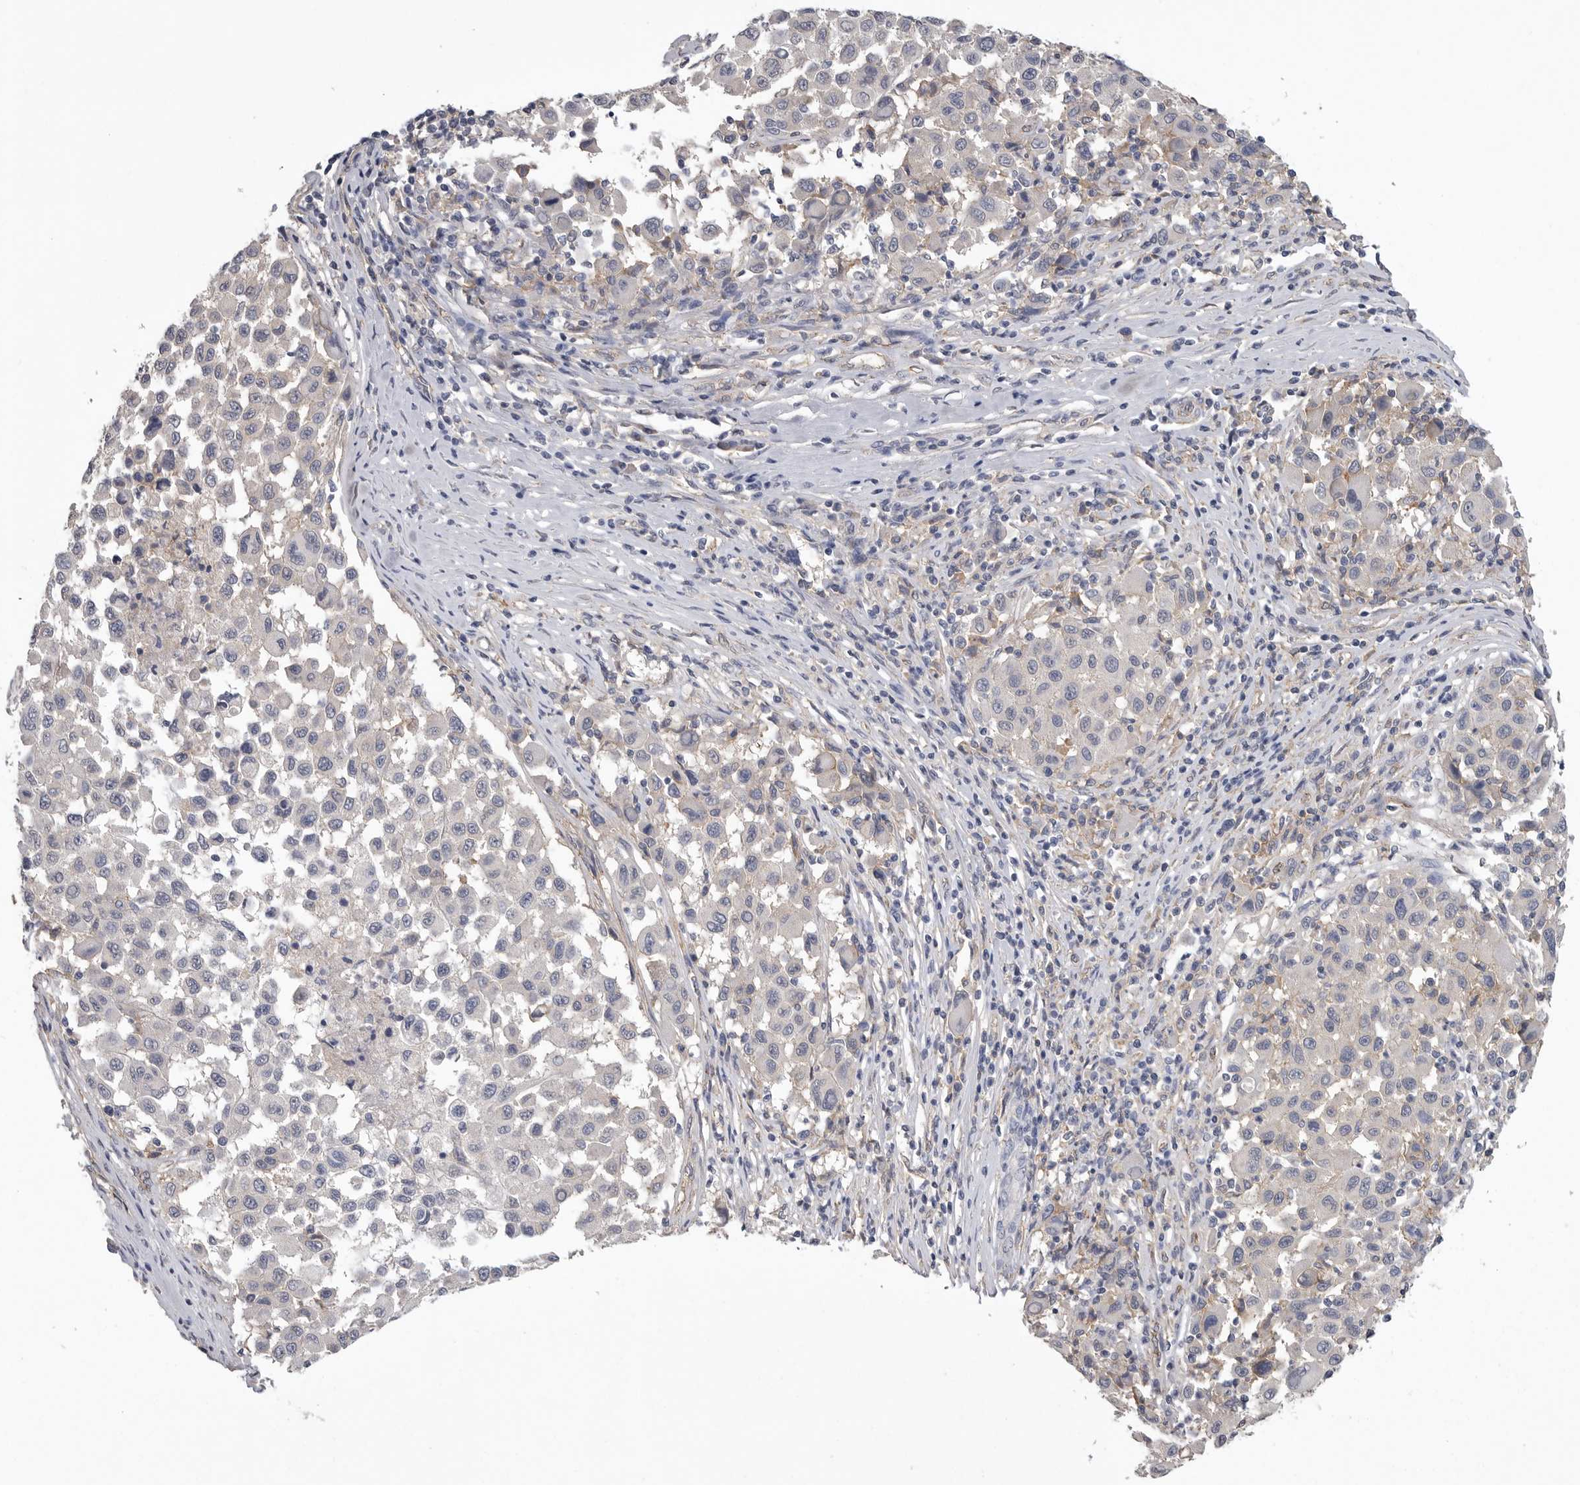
{"staining": {"intensity": "negative", "quantity": "none", "location": "none"}, "tissue": "melanoma", "cell_type": "Tumor cells", "image_type": "cancer", "snomed": [{"axis": "morphology", "description": "Malignant melanoma, Metastatic site"}, {"axis": "topography", "description": "Lymph node"}], "caption": "Human malignant melanoma (metastatic site) stained for a protein using immunohistochemistry (IHC) demonstrates no positivity in tumor cells.", "gene": "NECTIN2", "patient": {"sex": "male", "age": 61}}